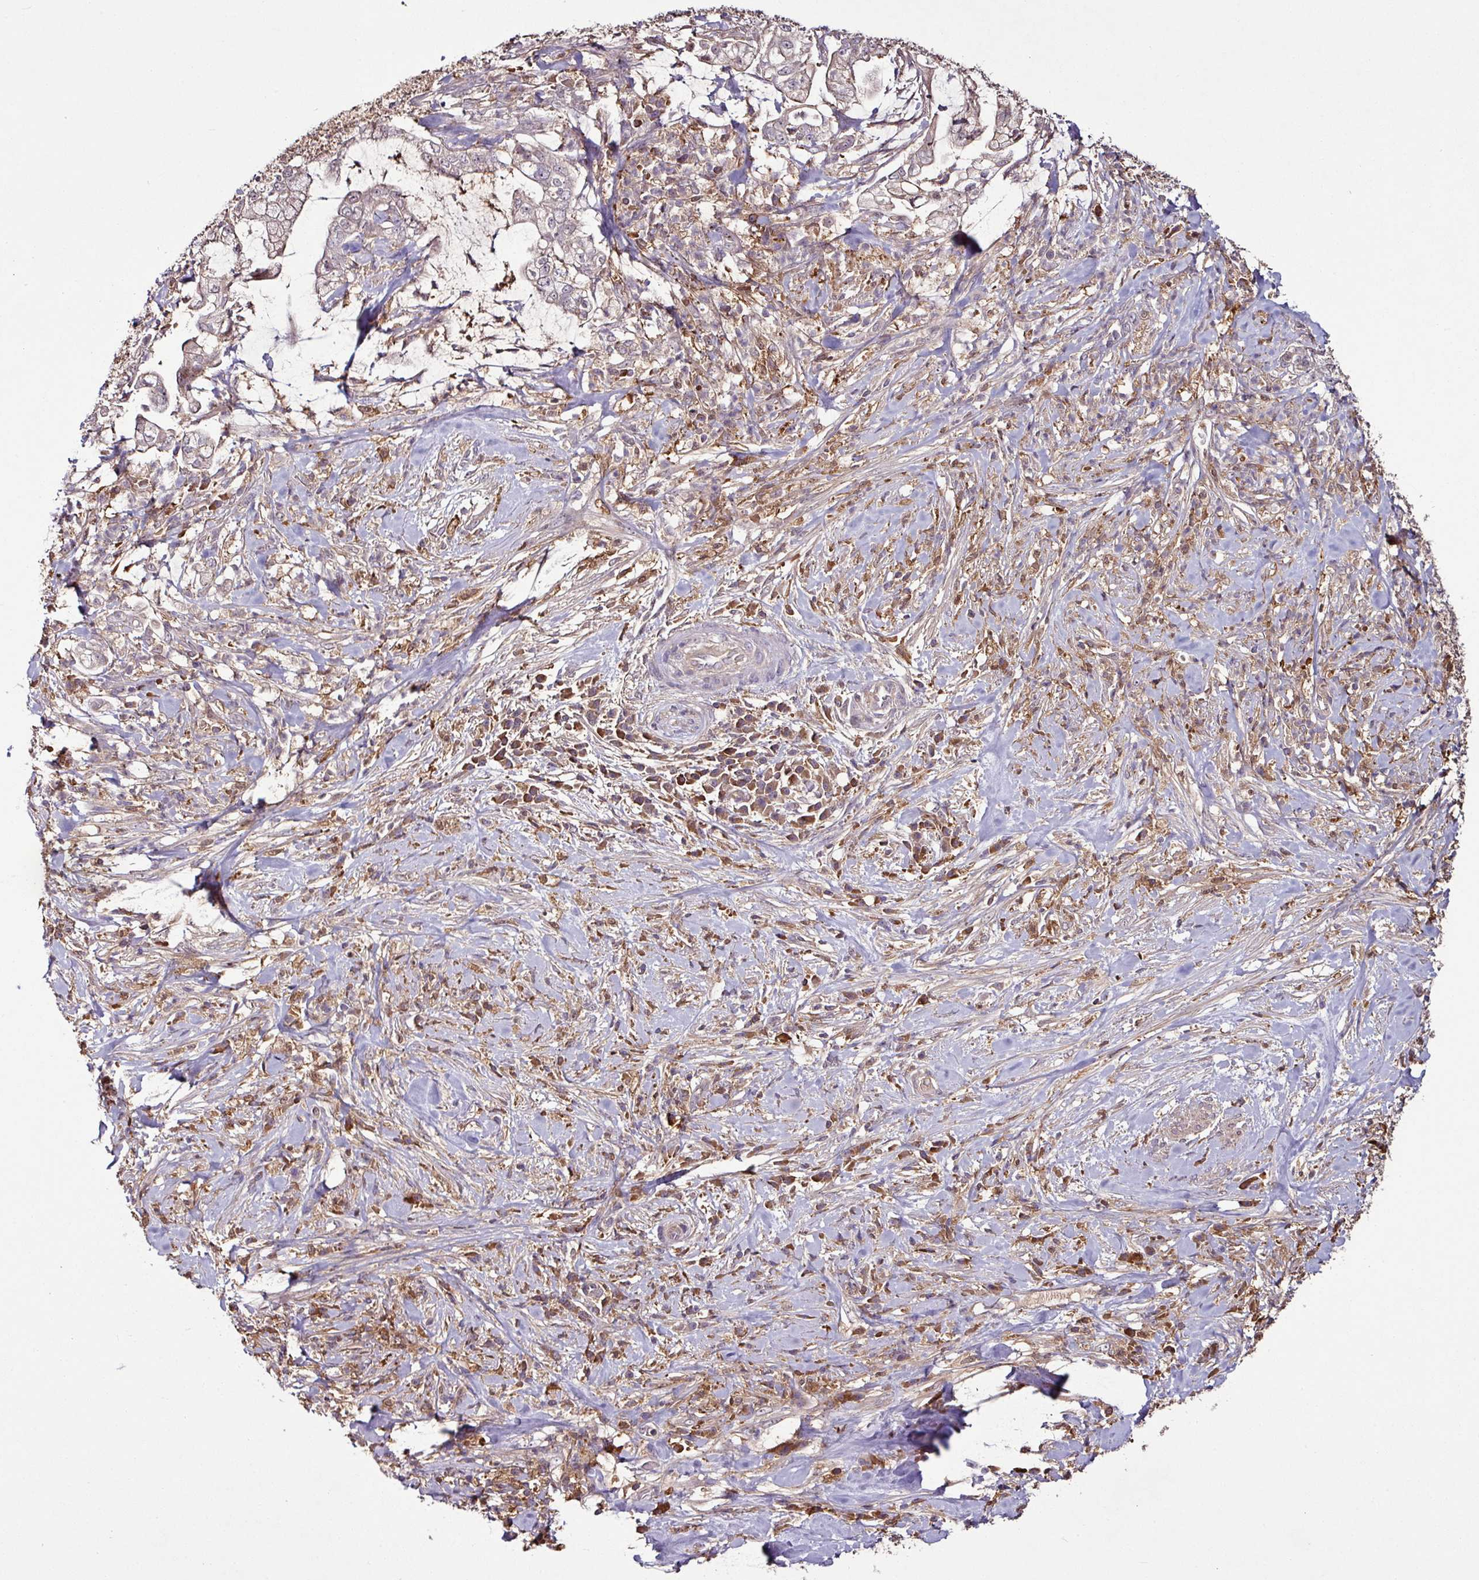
{"staining": {"intensity": "weak", "quantity": "25%-75%", "location": "cytoplasmic/membranous"}, "tissue": "pancreatic cancer", "cell_type": "Tumor cells", "image_type": "cancer", "snomed": [{"axis": "morphology", "description": "Adenocarcinoma, NOS"}, {"axis": "topography", "description": "Pancreas"}], "caption": "The image displays a brown stain indicating the presence of a protein in the cytoplasmic/membranous of tumor cells in pancreatic cancer (adenocarcinoma).", "gene": "GNPDA1", "patient": {"sex": "female", "age": 69}}